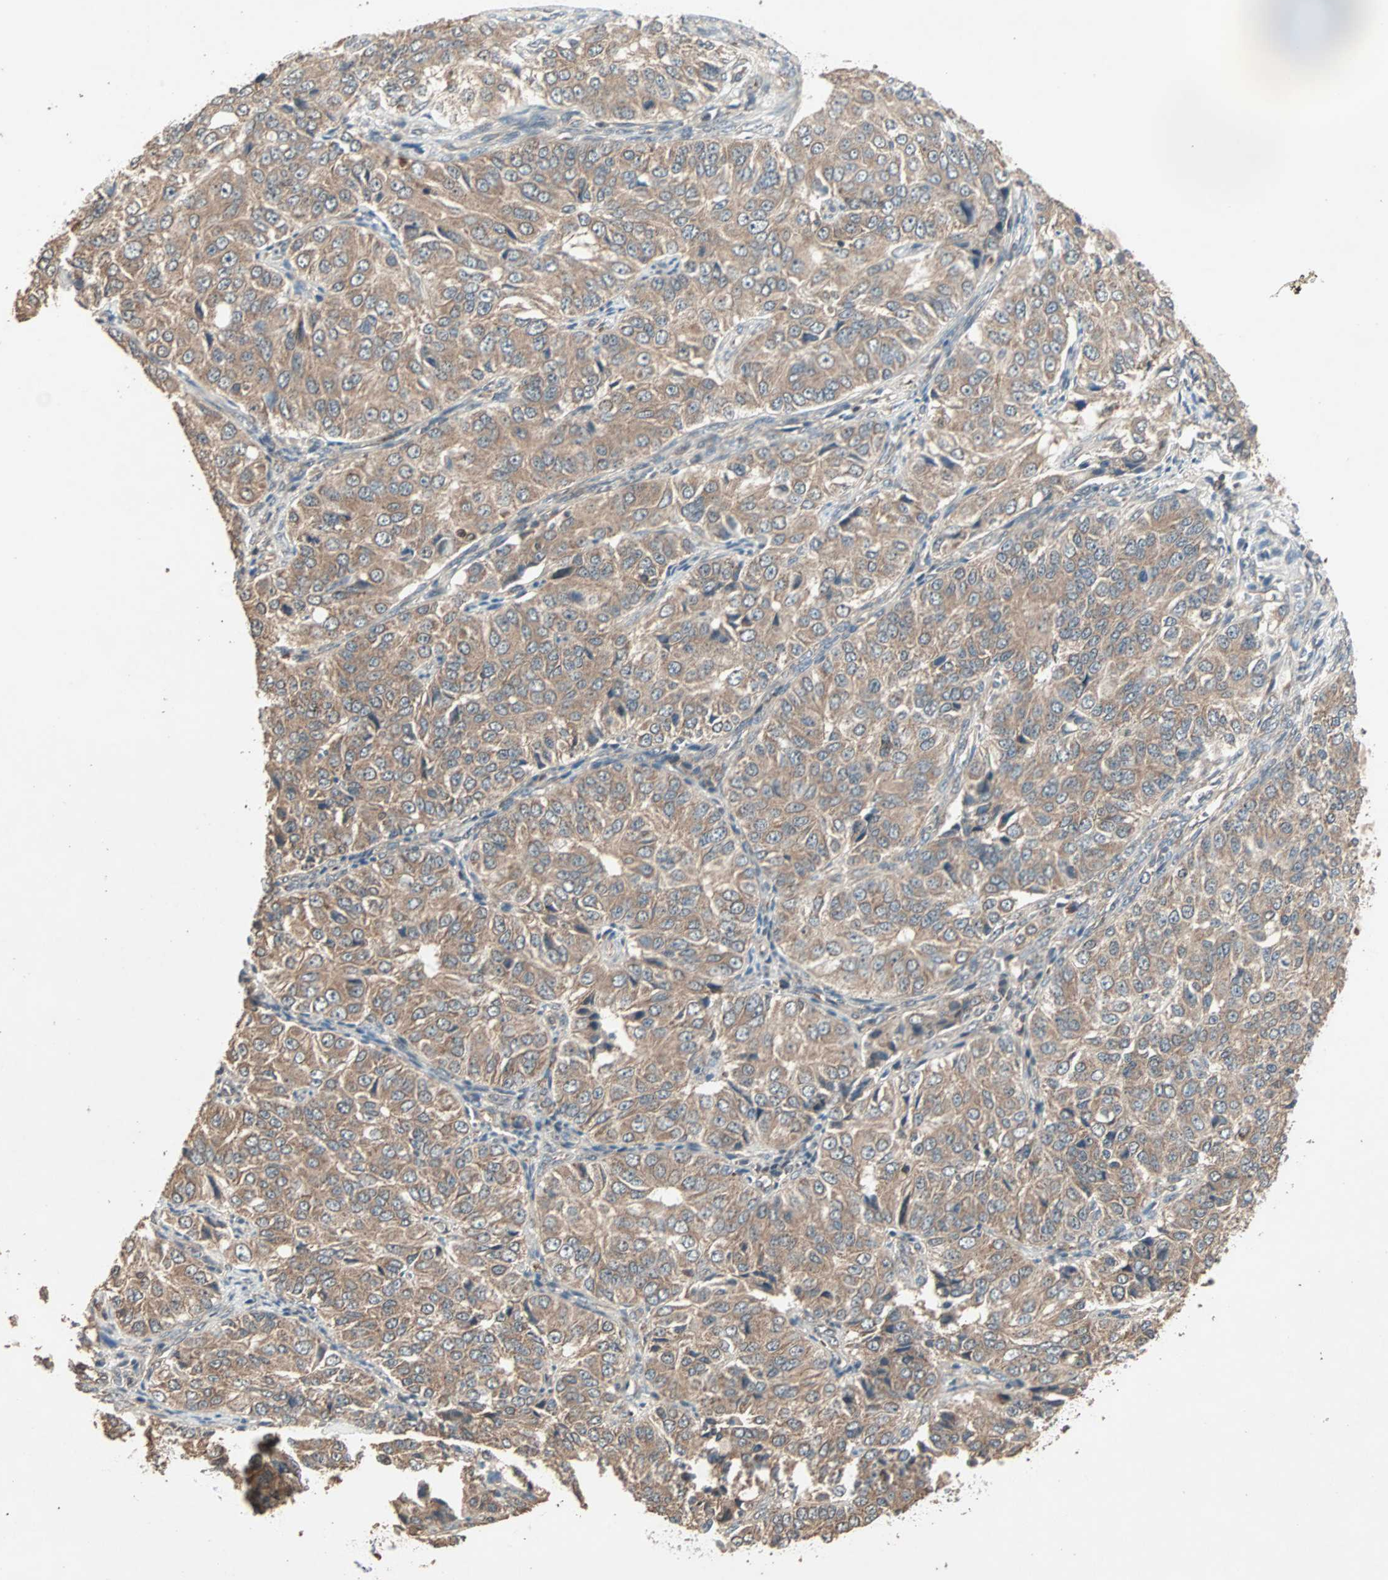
{"staining": {"intensity": "moderate", "quantity": ">75%", "location": "cytoplasmic/membranous"}, "tissue": "ovarian cancer", "cell_type": "Tumor cells", "image_type": "cancer", "snomed": [{"axis": "morphology", "description": "Carcinoma, endometroid"}, {"axis": "topography", "description": "Ovary"}], "caption": "Tumor cells demonstrate medium levels of moderate cytoplasmic/membranous positivity in about >75% of cells in human ovarian cancer.", "gene": "UBAC1", "patient": {"sex": "female", "age": 51}}